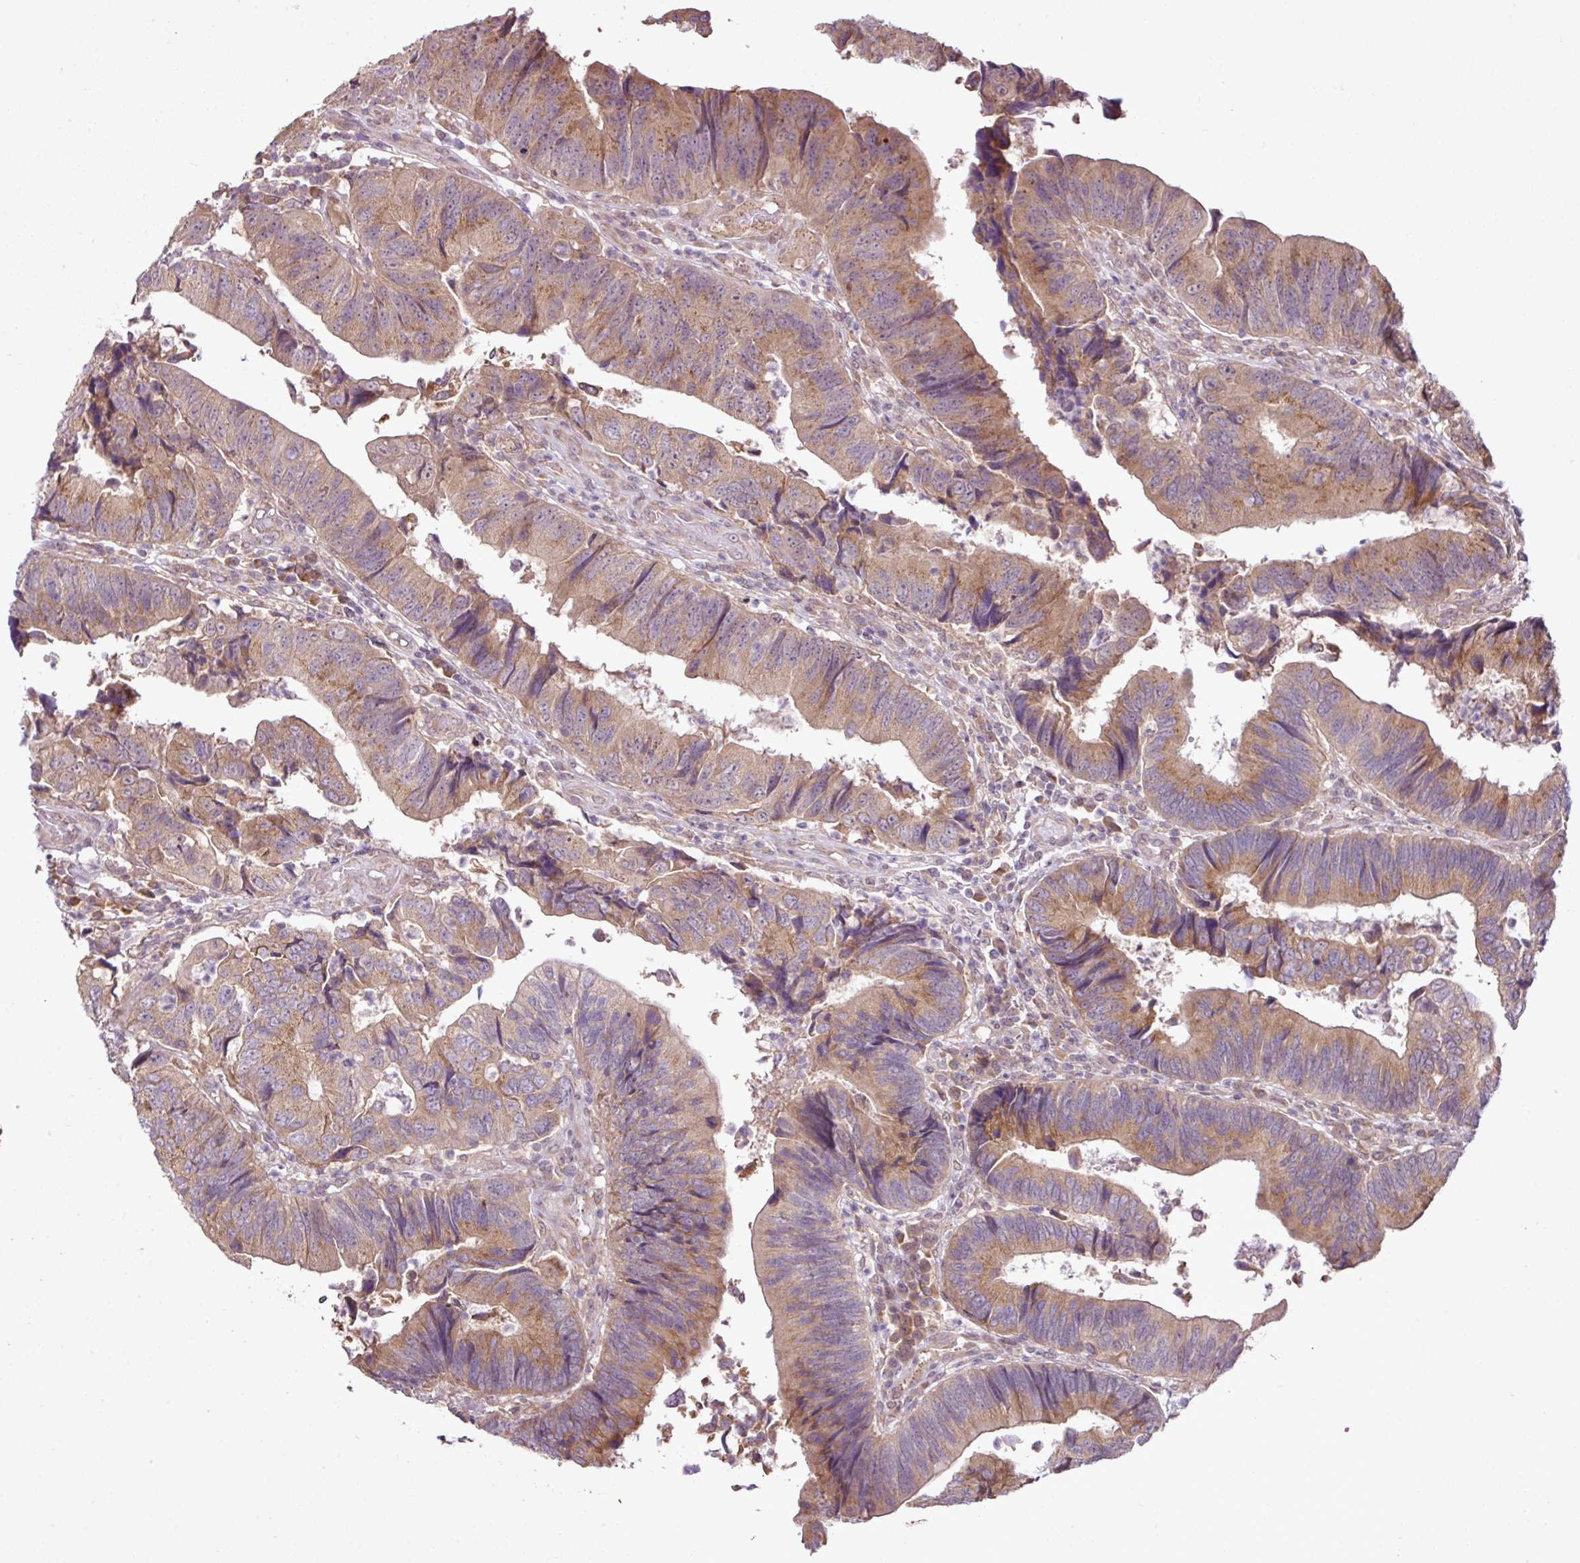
{"staining": {"intensity": "moderate", "quantity": ">75%", "location": "cytoplasmic/membranous"}, "tissue": "colorectal cancer", "cell_type": "Tumor cells", "image_type": "cancer", "snomed": [{"axis": "morphology", "description": "Adenocarcinoma, NOS"}, {"axis": "topography", "description": "Colon"}], "caption": "IHC of human colorectal cancer (adenocarcinoma) exhibits medium levels of moderate cytoplasmic/membranous staining in about >75% of tumor cells. The staining was performed using DAB (3,3'-diaminobenzidine), with brown indicating positive protein expression. Nuclei are stained blue with hematoxylin.", "gene": "DNAAF4", "patient": {"sex": "female", "age": 67}}